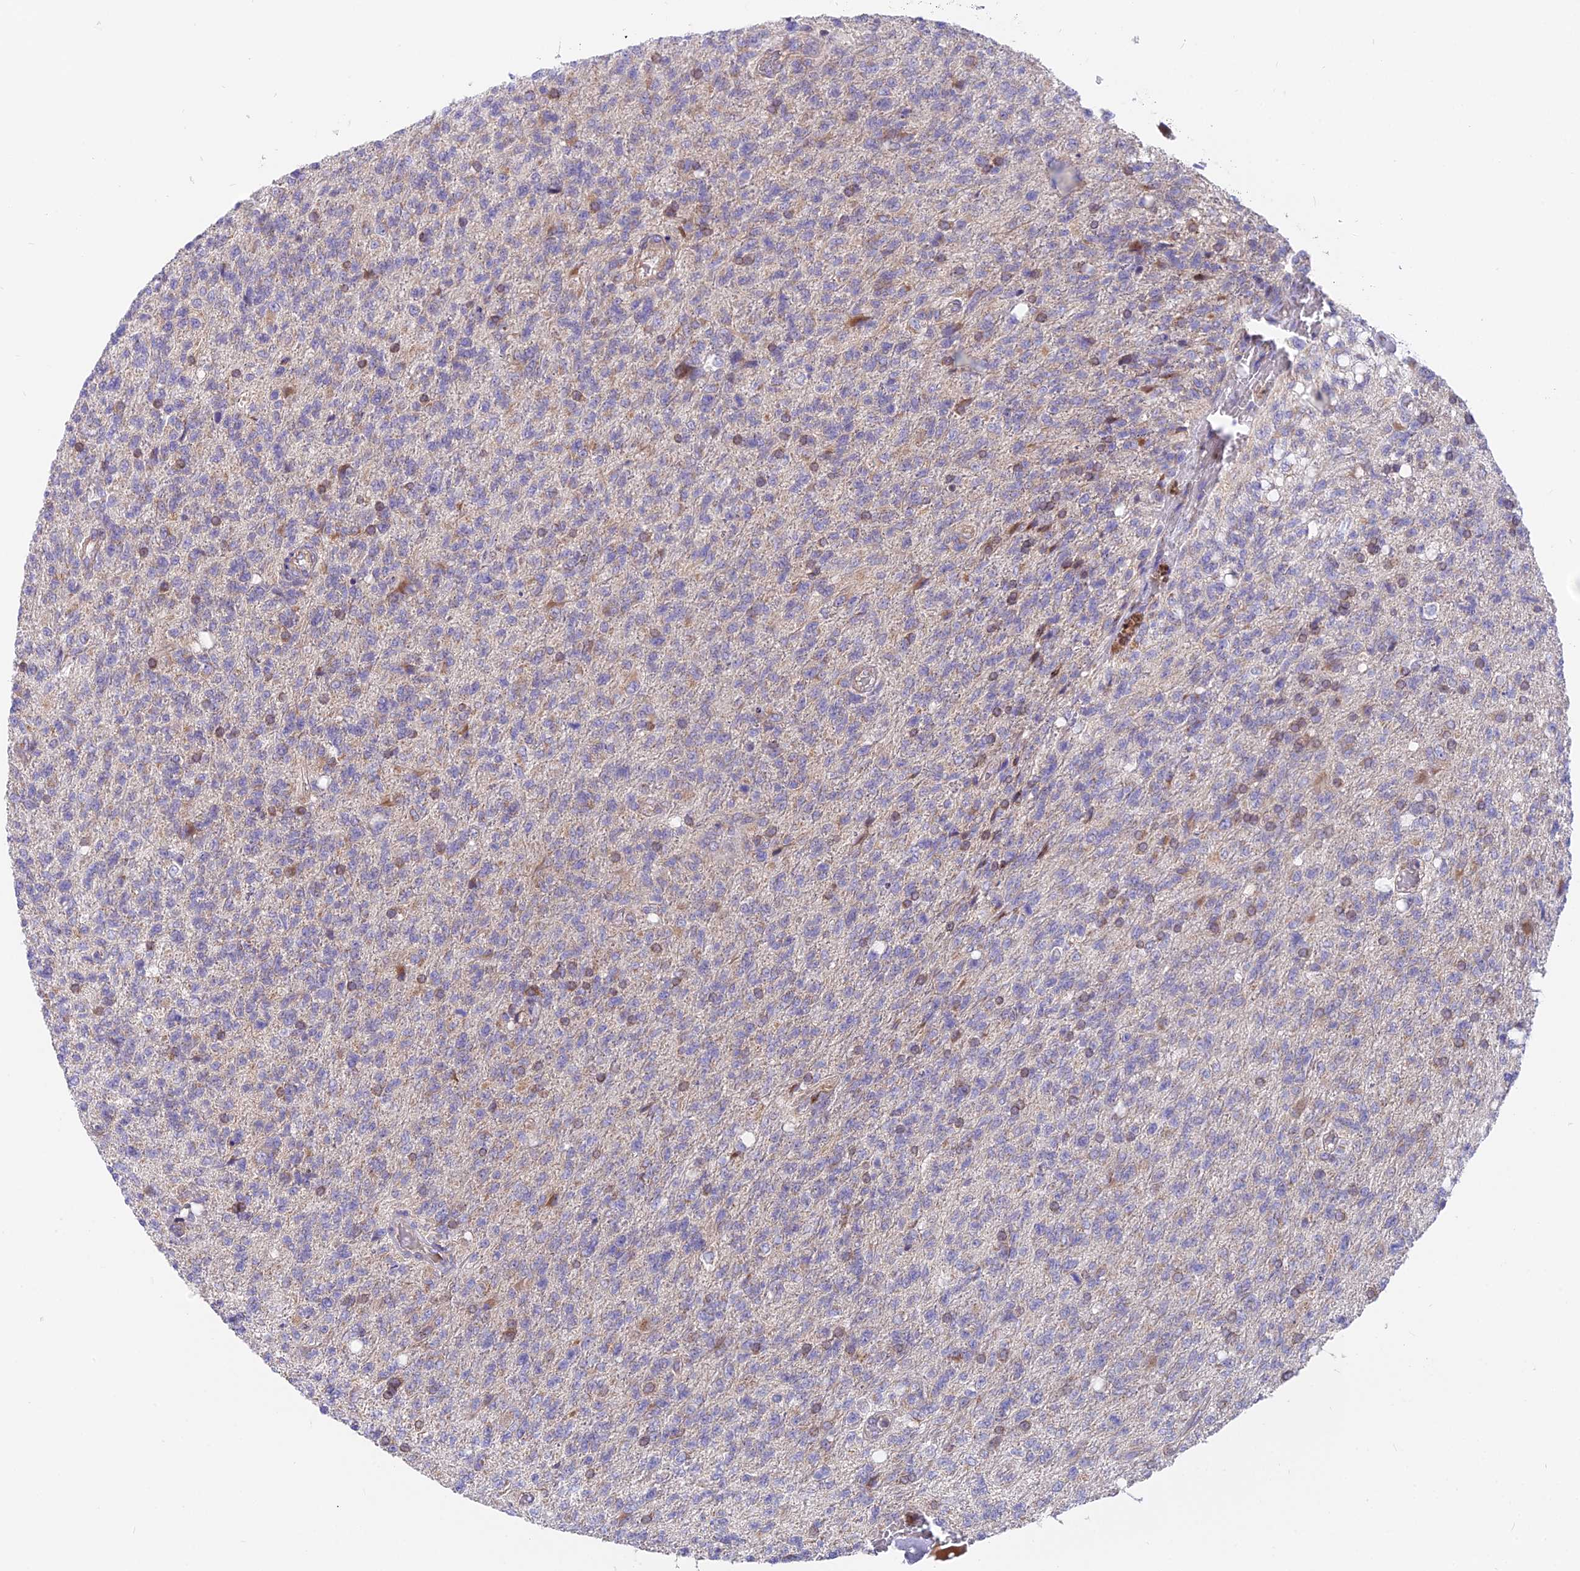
{"staining": {"intensity": "moderate", "quantity": "<25%", "location": "cytoplasmic/membranous"}, "tissue": "glioma", "cell_type": "Tumor cells", "image_type": "cancer", "snomed": [{"axis": "morphology", "description": "Glioma, malignant, High grade"}, {"axis": "topography", "description": "Brain"}], "caption": "Immunohistochemical staining of human glioma demonstrates moderate cytoplasmic/membranous protein positivity in about <25% of tumor cells.", "gene": "TBC1D20", "patient": {"sex": "male", "age": 56}}